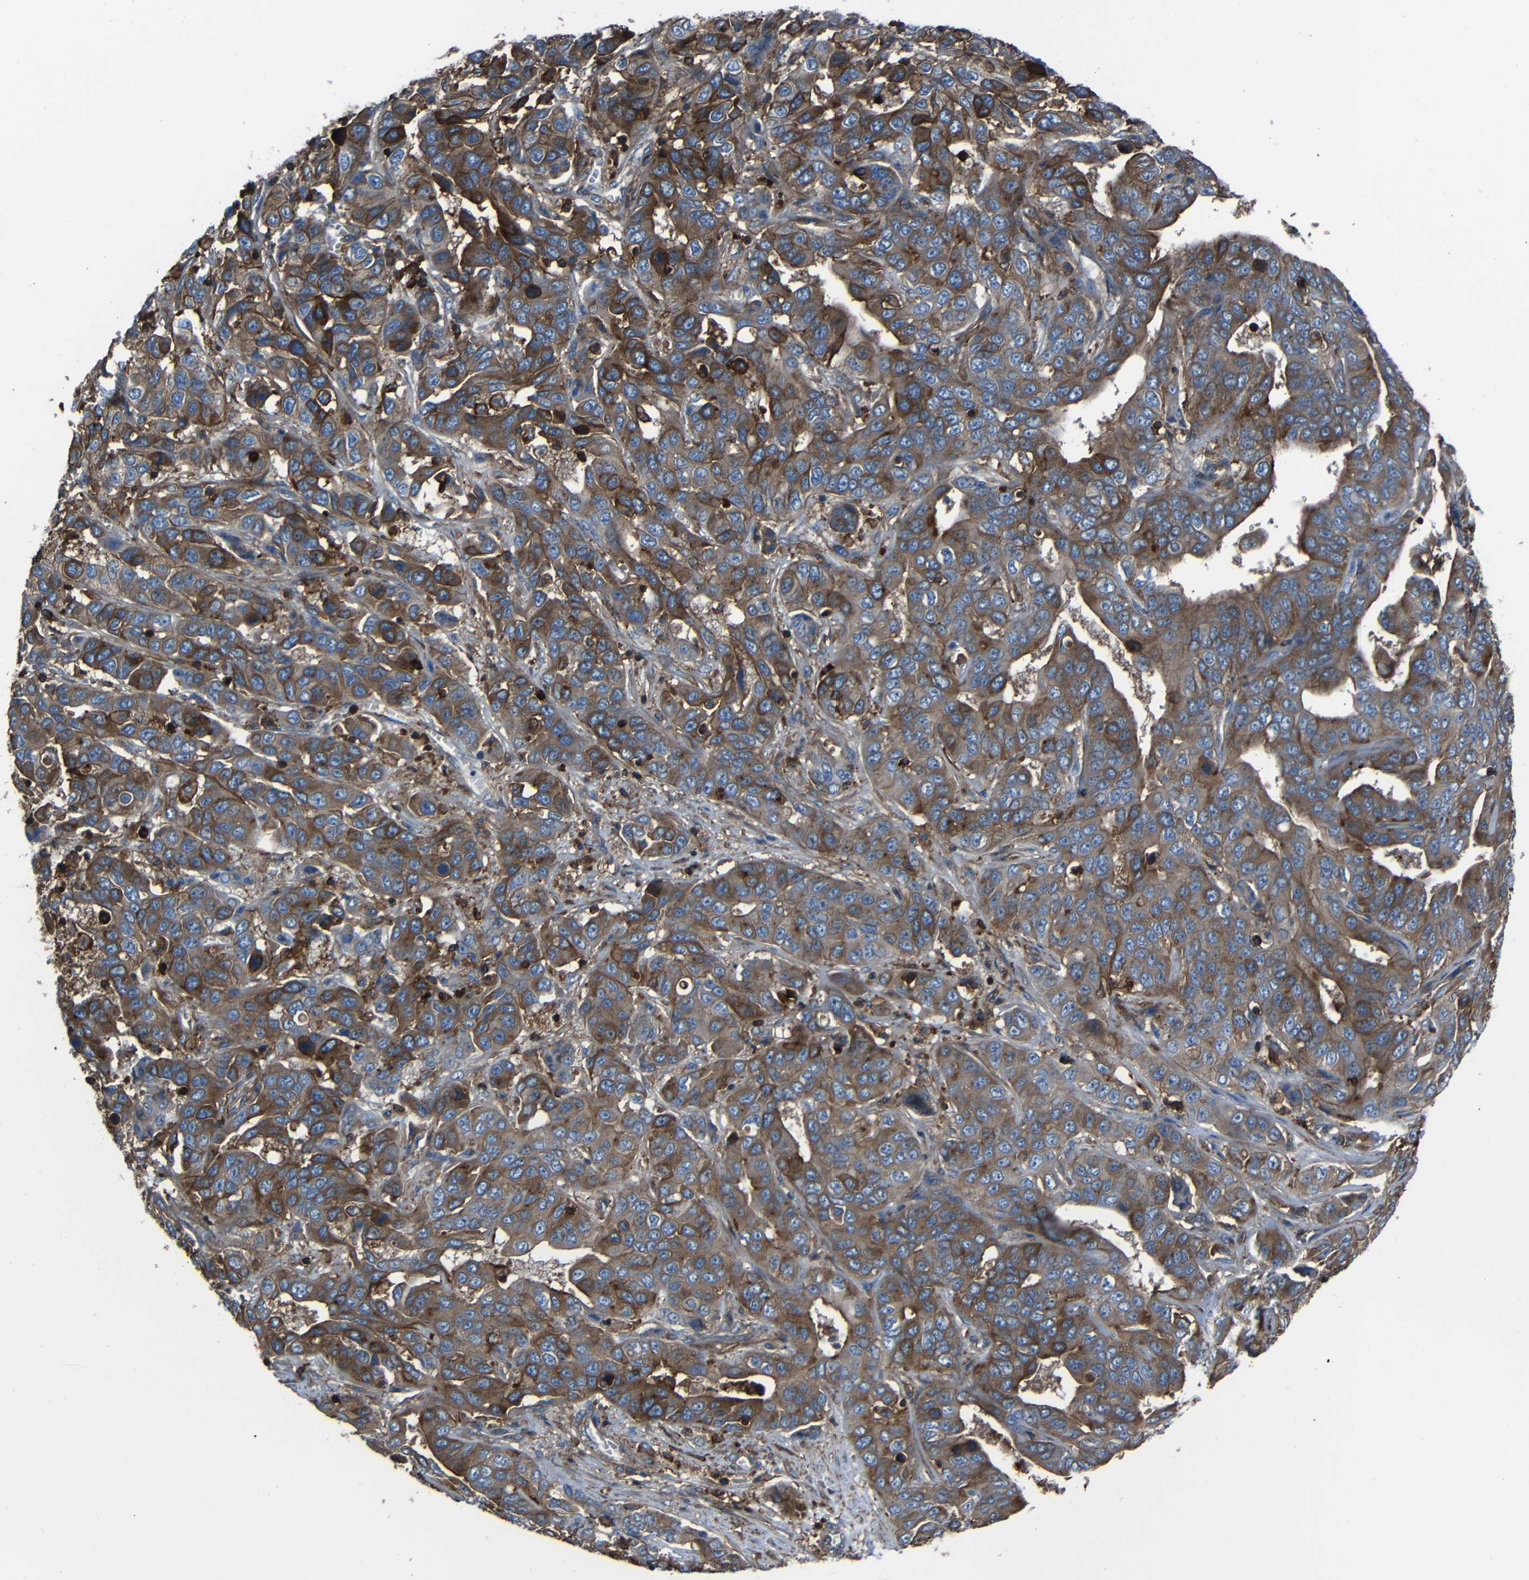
{"staining": {"intensity": "moderate", "quantity": ">75%", "location": "cytoplasmic/membranous"}, "tissue": "liver cancer", "cell_type": "Tumor cells", "image_type": "cancer", "snomed": [{"axis": "morphology", "description": "Cholangiocarcinoma"}, {"axis": "topography", "description": "Liver"}], "caption": "The photomicrograph demonstrates a brown stain indicating the presence of a protein in the cytoplasmic/membranous of tumor cells in liver cholangiocarcinoma.", "gene": "ADGRE5", "patient": {"sex": "female", "age": 52}}